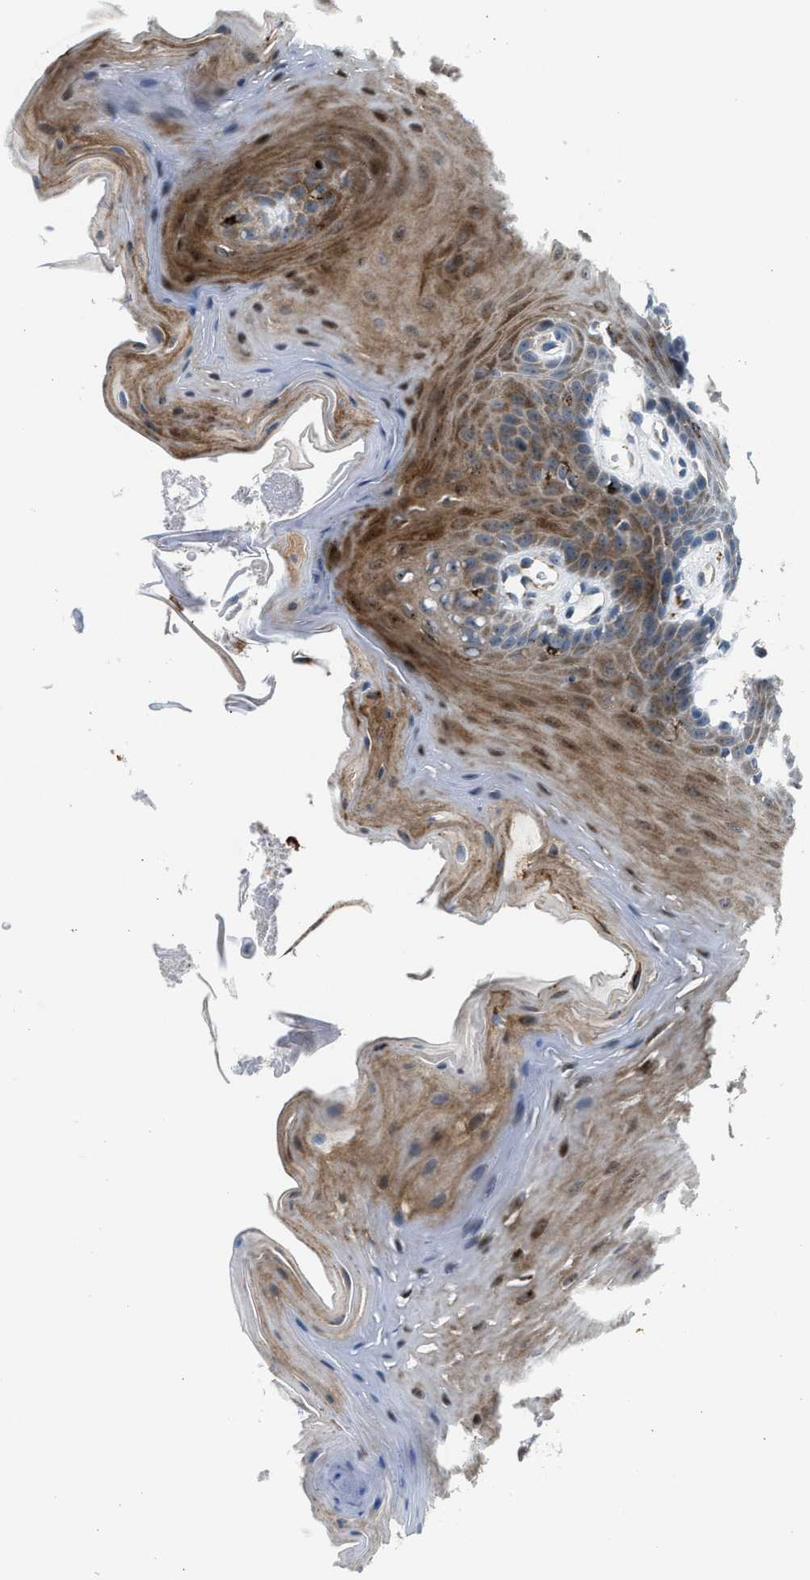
{"staining": {"intensity": "moderate", "quantity": ">75%", "location": "cytoplasmic/membranous,nuclear"}, "tissue": "oral mucosa", "cell_type": "Squamous epithelial cells", "image_type": "normal", "snomed": [{"axis": "morphology", "description": "Normal tissue, NOS"}, {"axis": "morphology", "description": "Squamous cell carcinoma, NOS"}, {"axis": "topography", "description": "Oral tissue"}, {"axis": "topography", "description": "Head-Neck"}], "caption": "Immunohistochemistry of normal oral mucosa exhibits medium levels of moderate cytoplasmic/membranous,nuclear positivity in about >75% of squamous epithelial cells.", "gene": "TPH1", "patient": {"sex": "male", "age": 71}}